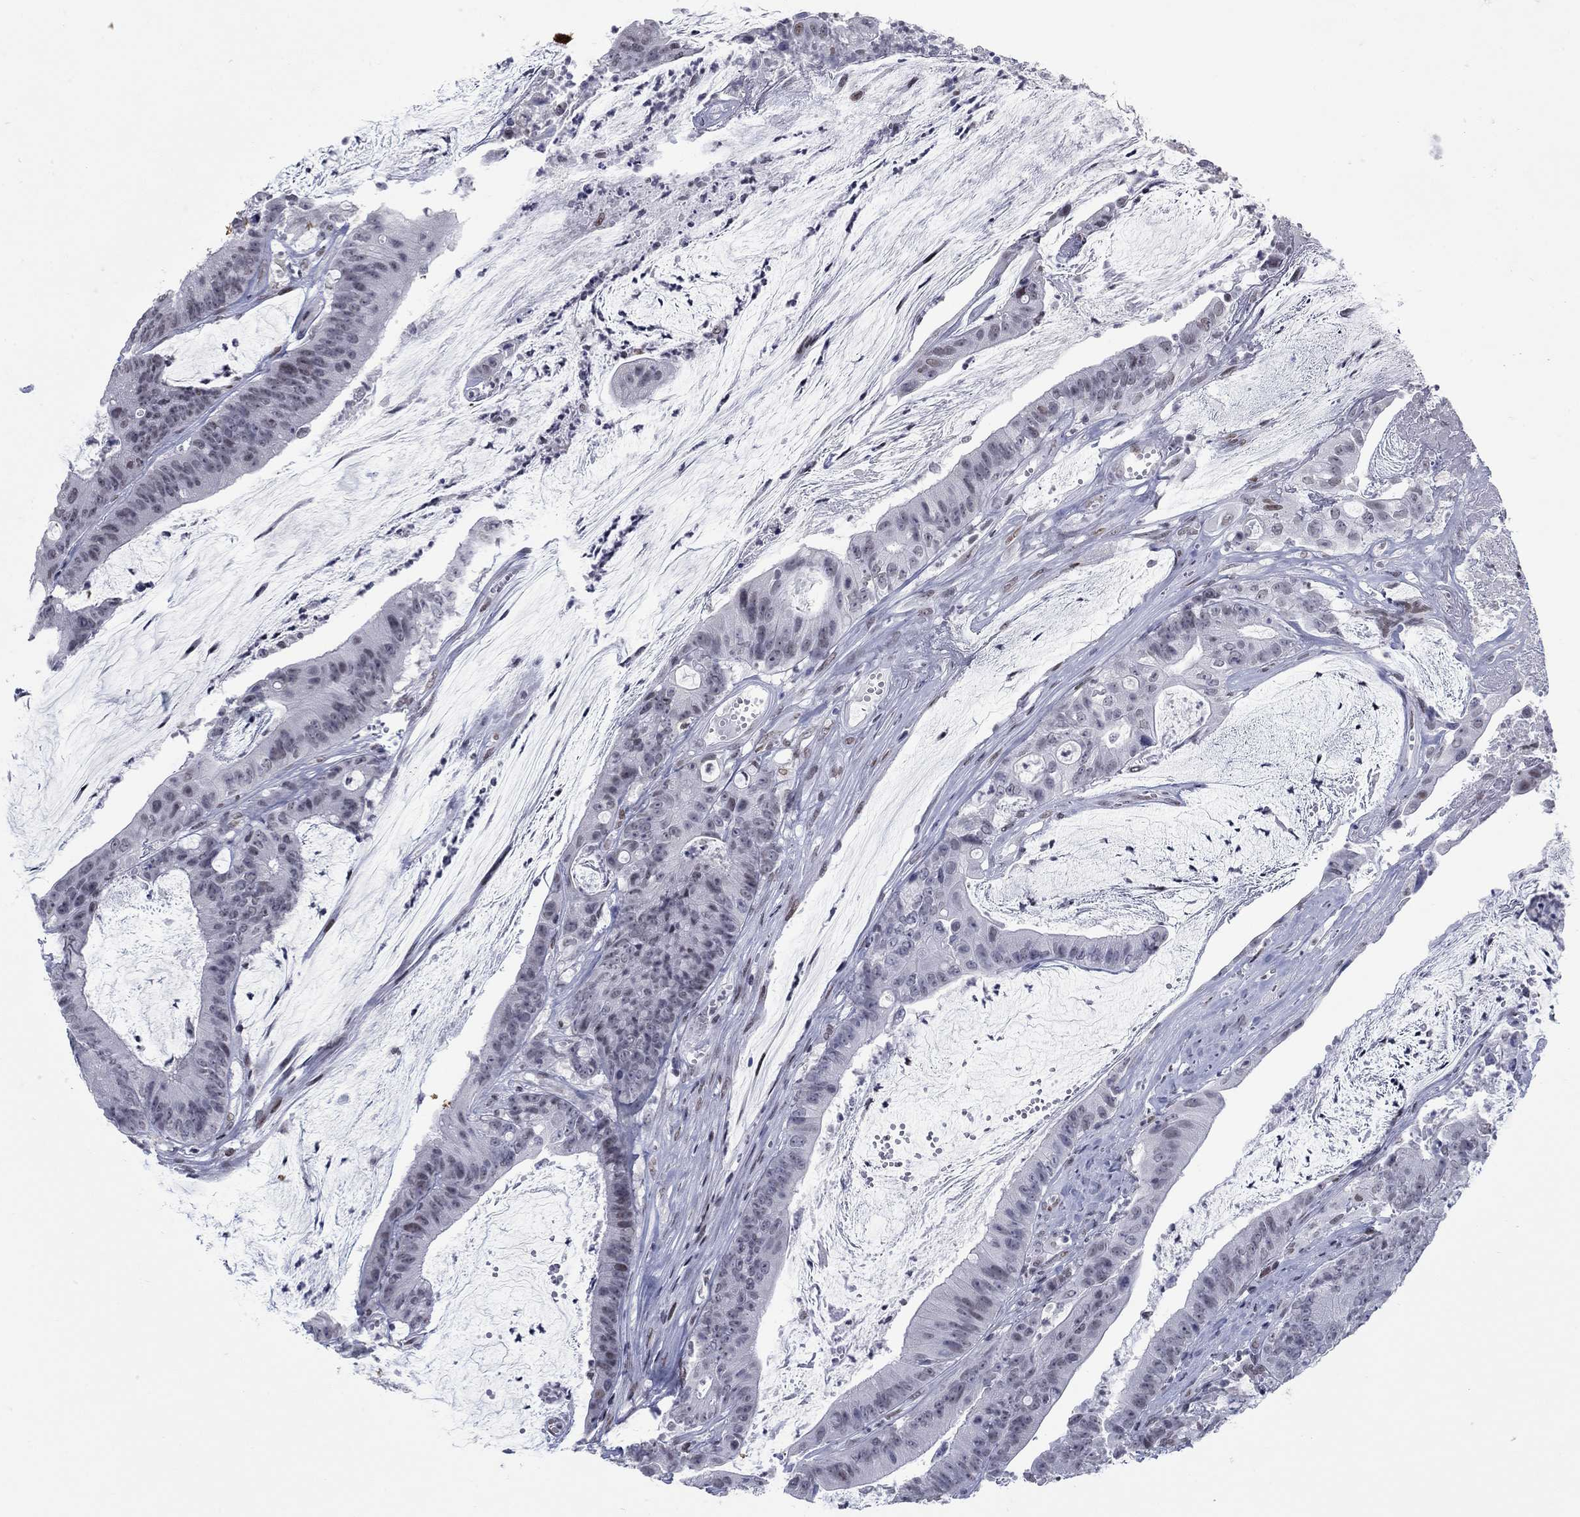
{"staining": {"intensity": "negative", "quantity": "none", "location": "none"}, "tissue": "colorectal cancer", "cell_type": "Tumor cells", "image_type": "cancer", "snomed": [{"axis": "morphology", "description": "Adenocarcinoma, NOS"}, {"axis": "topography", "description": "Colon"}], "caption": "The immunohistochemistry micrograph has no significant staining in tumor cells of colorectal cancer tissue. (DAB IHC visualized using brightfield microscopy, high magnification).", "gene": "NPAS3", "patient": {"sex": "female", "age": 69}}